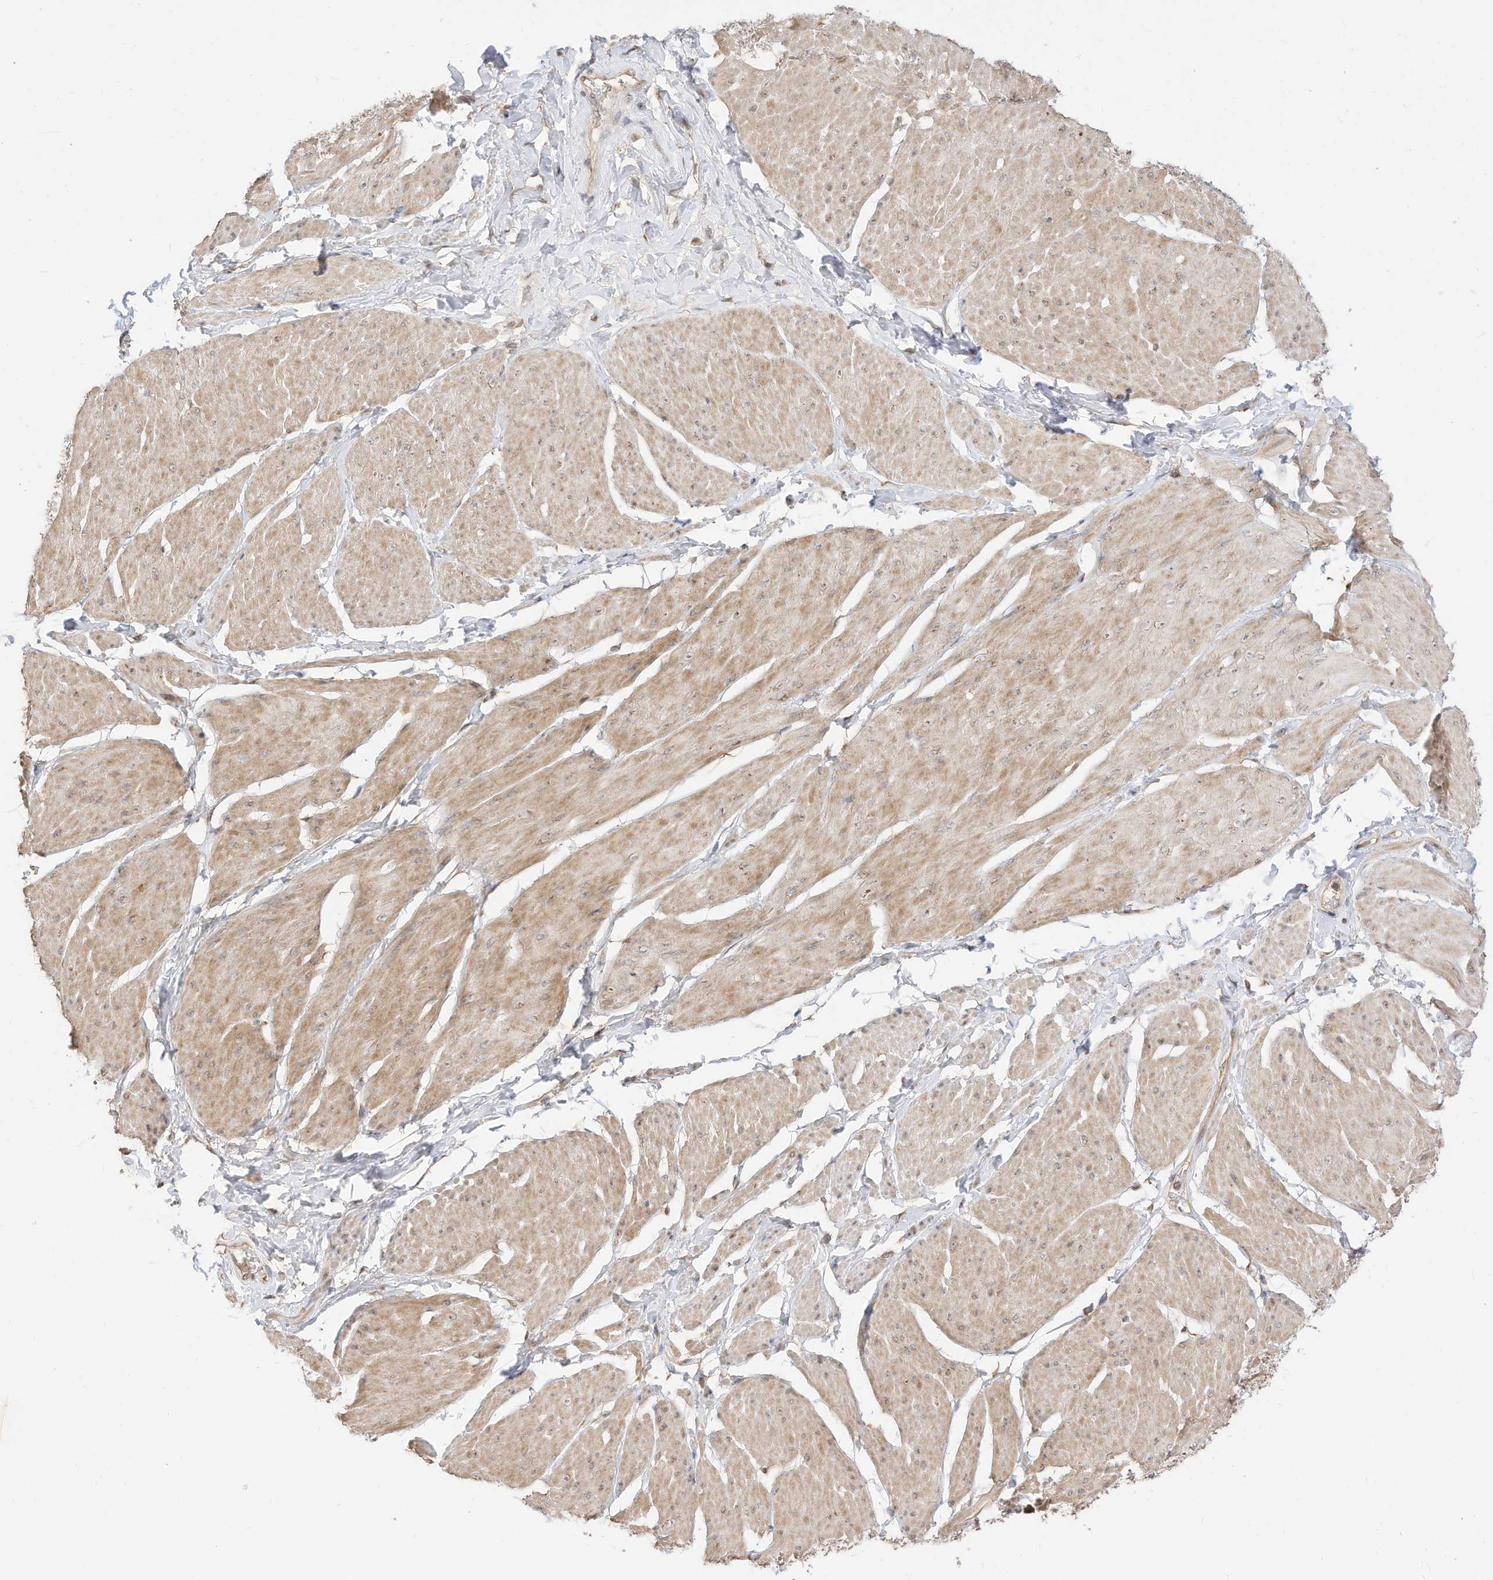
{"staining": {"intensity": "weak", "quantity": ">75%", "location": "cytoplasmic/membranous"}, "tissue": "smooth muscle", "cell_type": "Smooth muscle cells", "image_type": "normal", "snomed": [{"axis": "morphology", "description": "Urothelial carcinoma, High grade"}, {"axis": "topography", "description": "Urinary bladder"}], "caption": "Immunohistochemical staining of benign human smooth muscle shows low levels of weak cytoplasmic/membranous positivity in about >75% of smooth muscle cells. (DAB (3,3'-diaminobenzidine) = brown stain, brightfield microscopy at high magnification).", "gene": "CAGE1", "patient": {"sex": "male", "age": 46}}